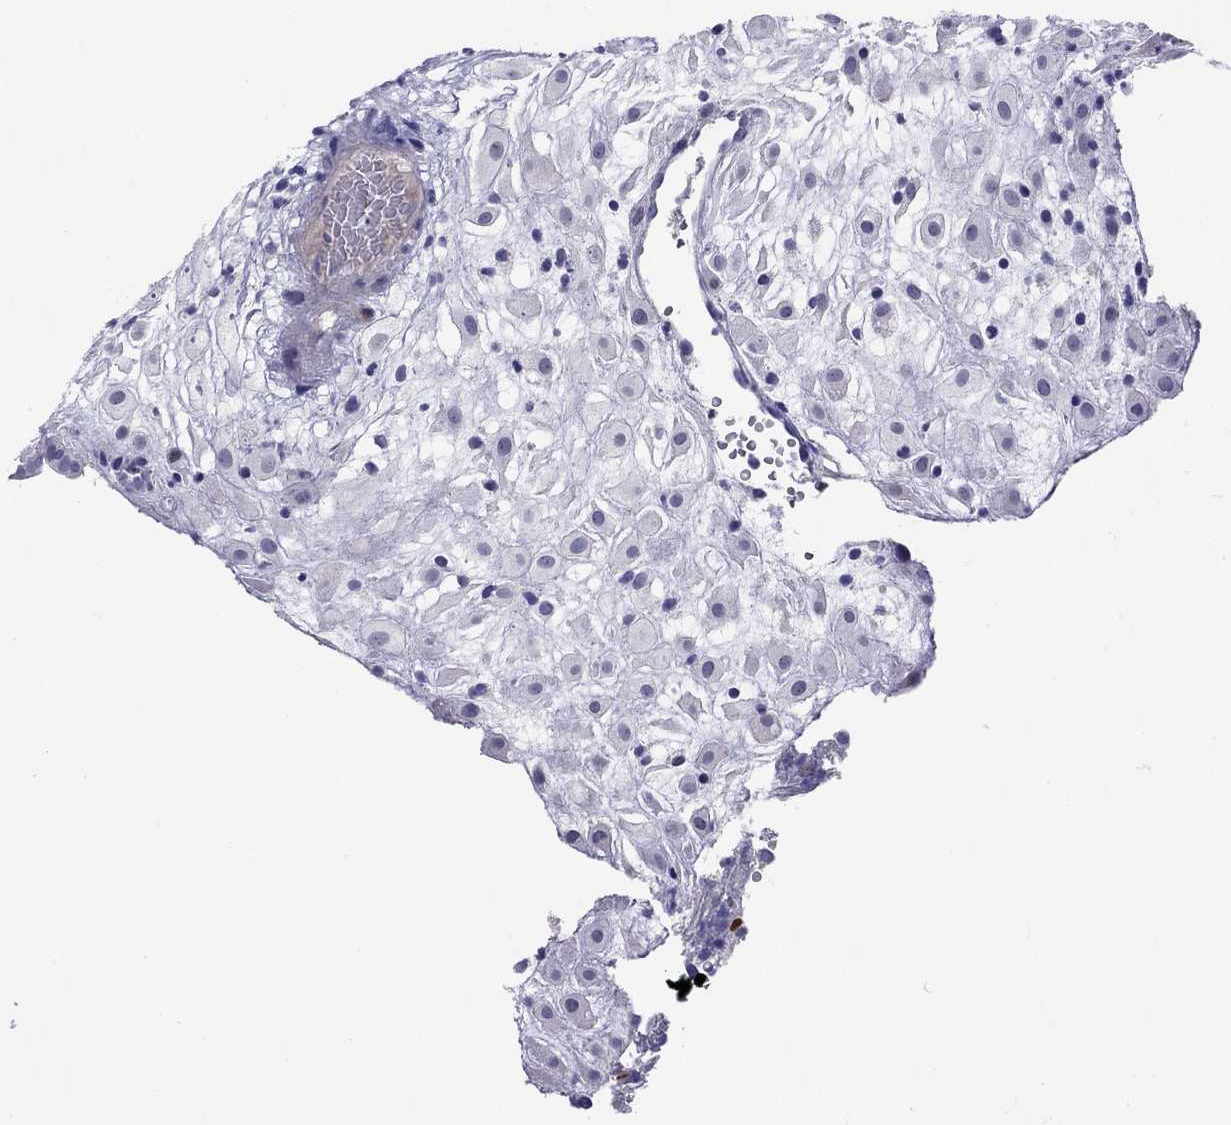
{"staining": {"intensity": "negative", "quantity": "none", "location": "none"}, "tissue": "placenta", "cell_type": "Decidual cells", "image_type": "normal", "snomed": [{"axis": "morphology", "description": "Normal tissue, NOS"}, {"axis": "topography", "description": "Placenta"}], "caption": "Immunohistochemistry (IHC) histopathology image of unremarkable placenta stained for a protein (brown), which displays no positivity in decidual cells.", "gene": "CMYA5", "patient": {"sex": "female", "age": 24}}